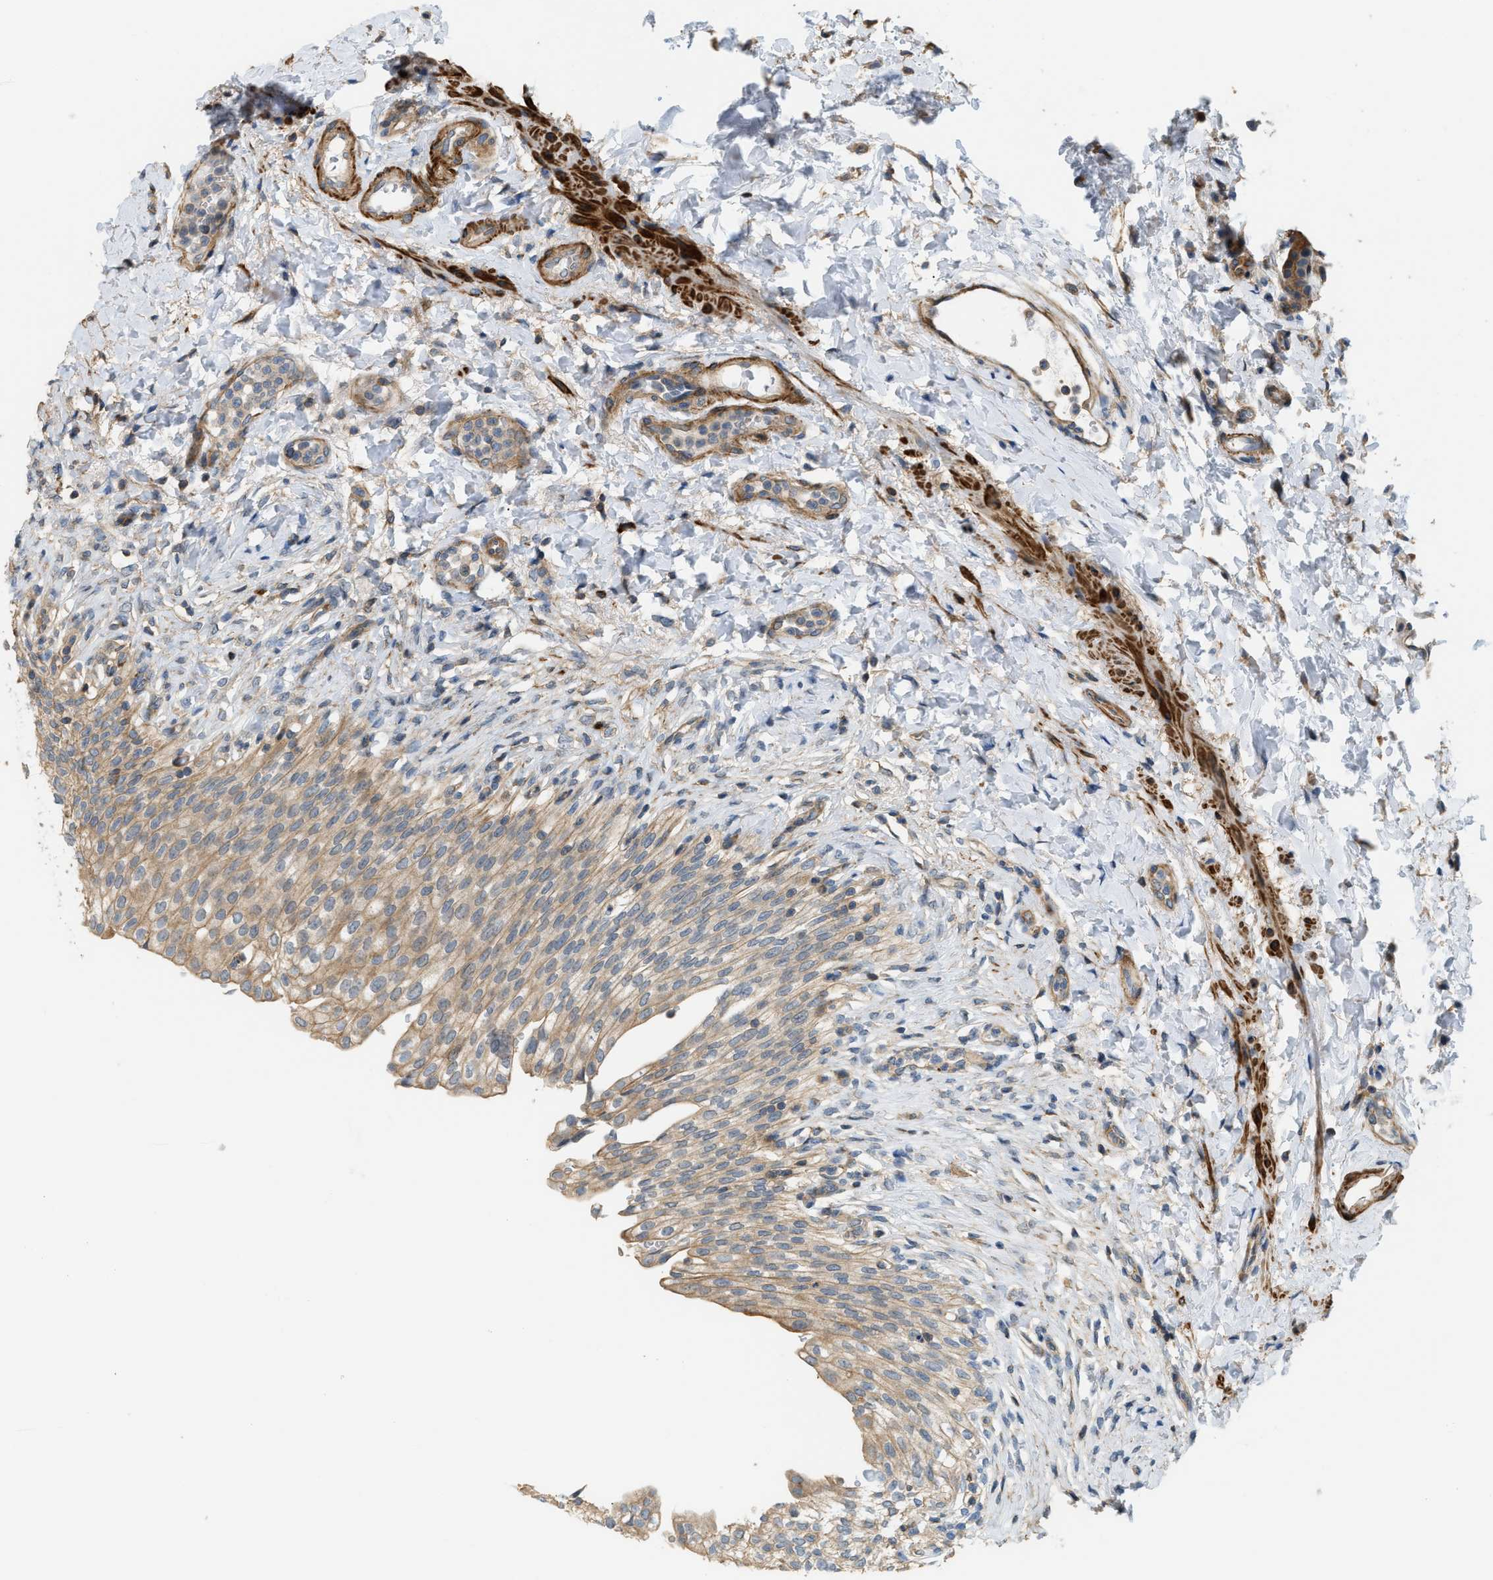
{"staining": {"intensity": "weak", "quantity": ">75%", "location": "cytoplasmic/membranous"}, "tissue": "urinary bladder", "cell_type": "Urothelial cells", "image_type": "normal", "snomed": [{"axis": "morphology", "description": "Urothelial carcinoma, High grade"}, {"axis": "topography", "description": "Urinary bladder"}], "caption": "Immunohistochemical staining of unremarkable human urinary bladder demonstrates low levels of weak cytoplasmic/membranous staining in about >75% of urothelial cells.", "gene": "BTN3A2", "patient": {"sex": "male", "age": 46}}